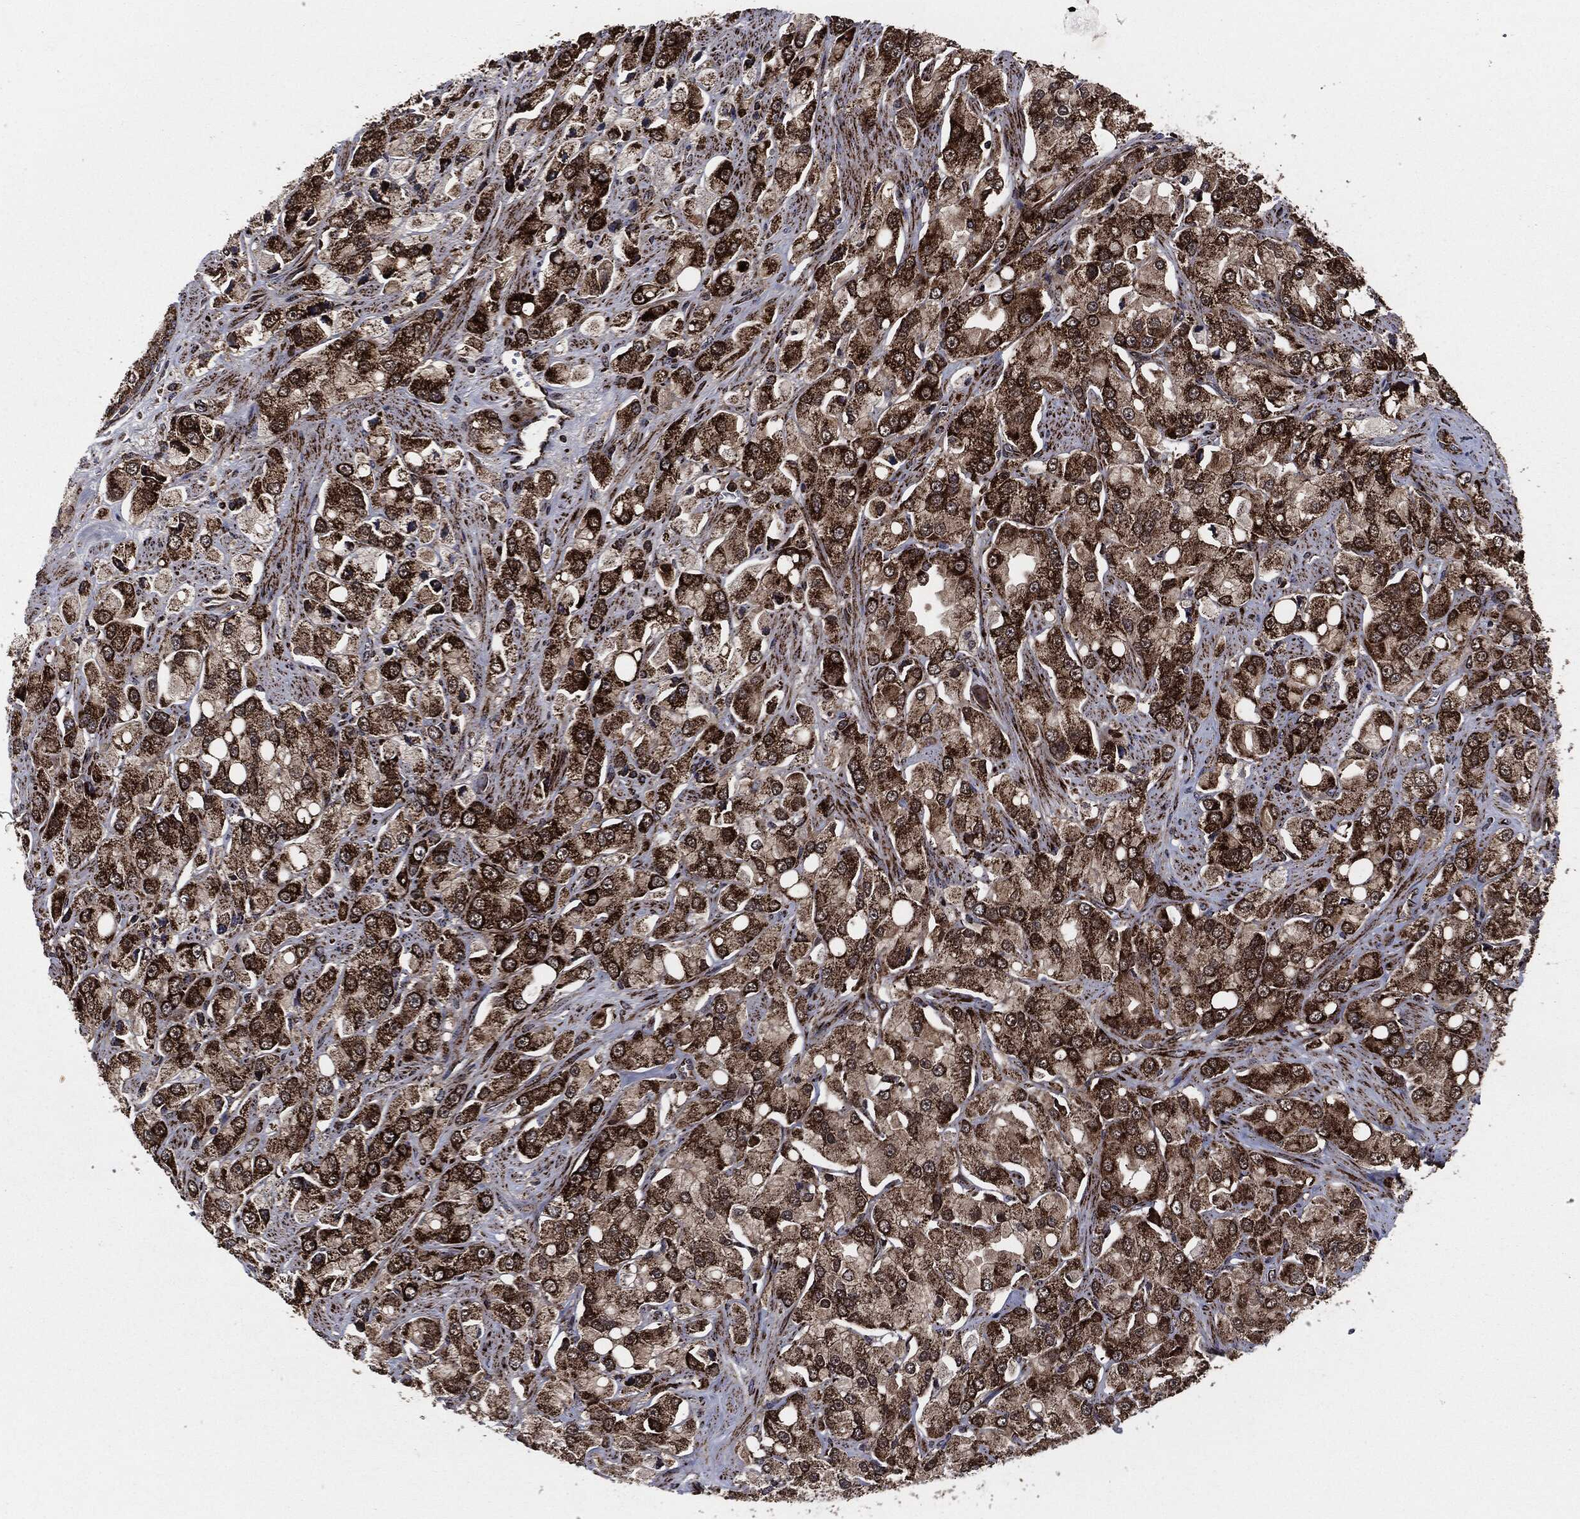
{"staining": {"intensity": "strong", "quantity": "25%-75%", "location": "cytoplasmic/membranous"}, "tissue": "prostate cancer", "cell_type": "Tumor cells", "image_type": "cancer", "snomed": [{"axis": "morphology", "description": "Adenocarcinoma, NOS"}, {"axis": "topography", "description": "Prostate and seminal vesicle, NOS"}, {"axis": "topography", "description": "Prostate"}], "caption": "Protein analysis of prostate adenocarcinoma tissue demonstrates strong cytoplasmic/membranous staining in approximately 25%-75% of tumor cells. The staining was performed using DAB, with brown indicating positive protein expression. Nuclei are stained blue with hematoxylin.", "gene": "FH", "patient": {"sex": "male", "age": 64}}